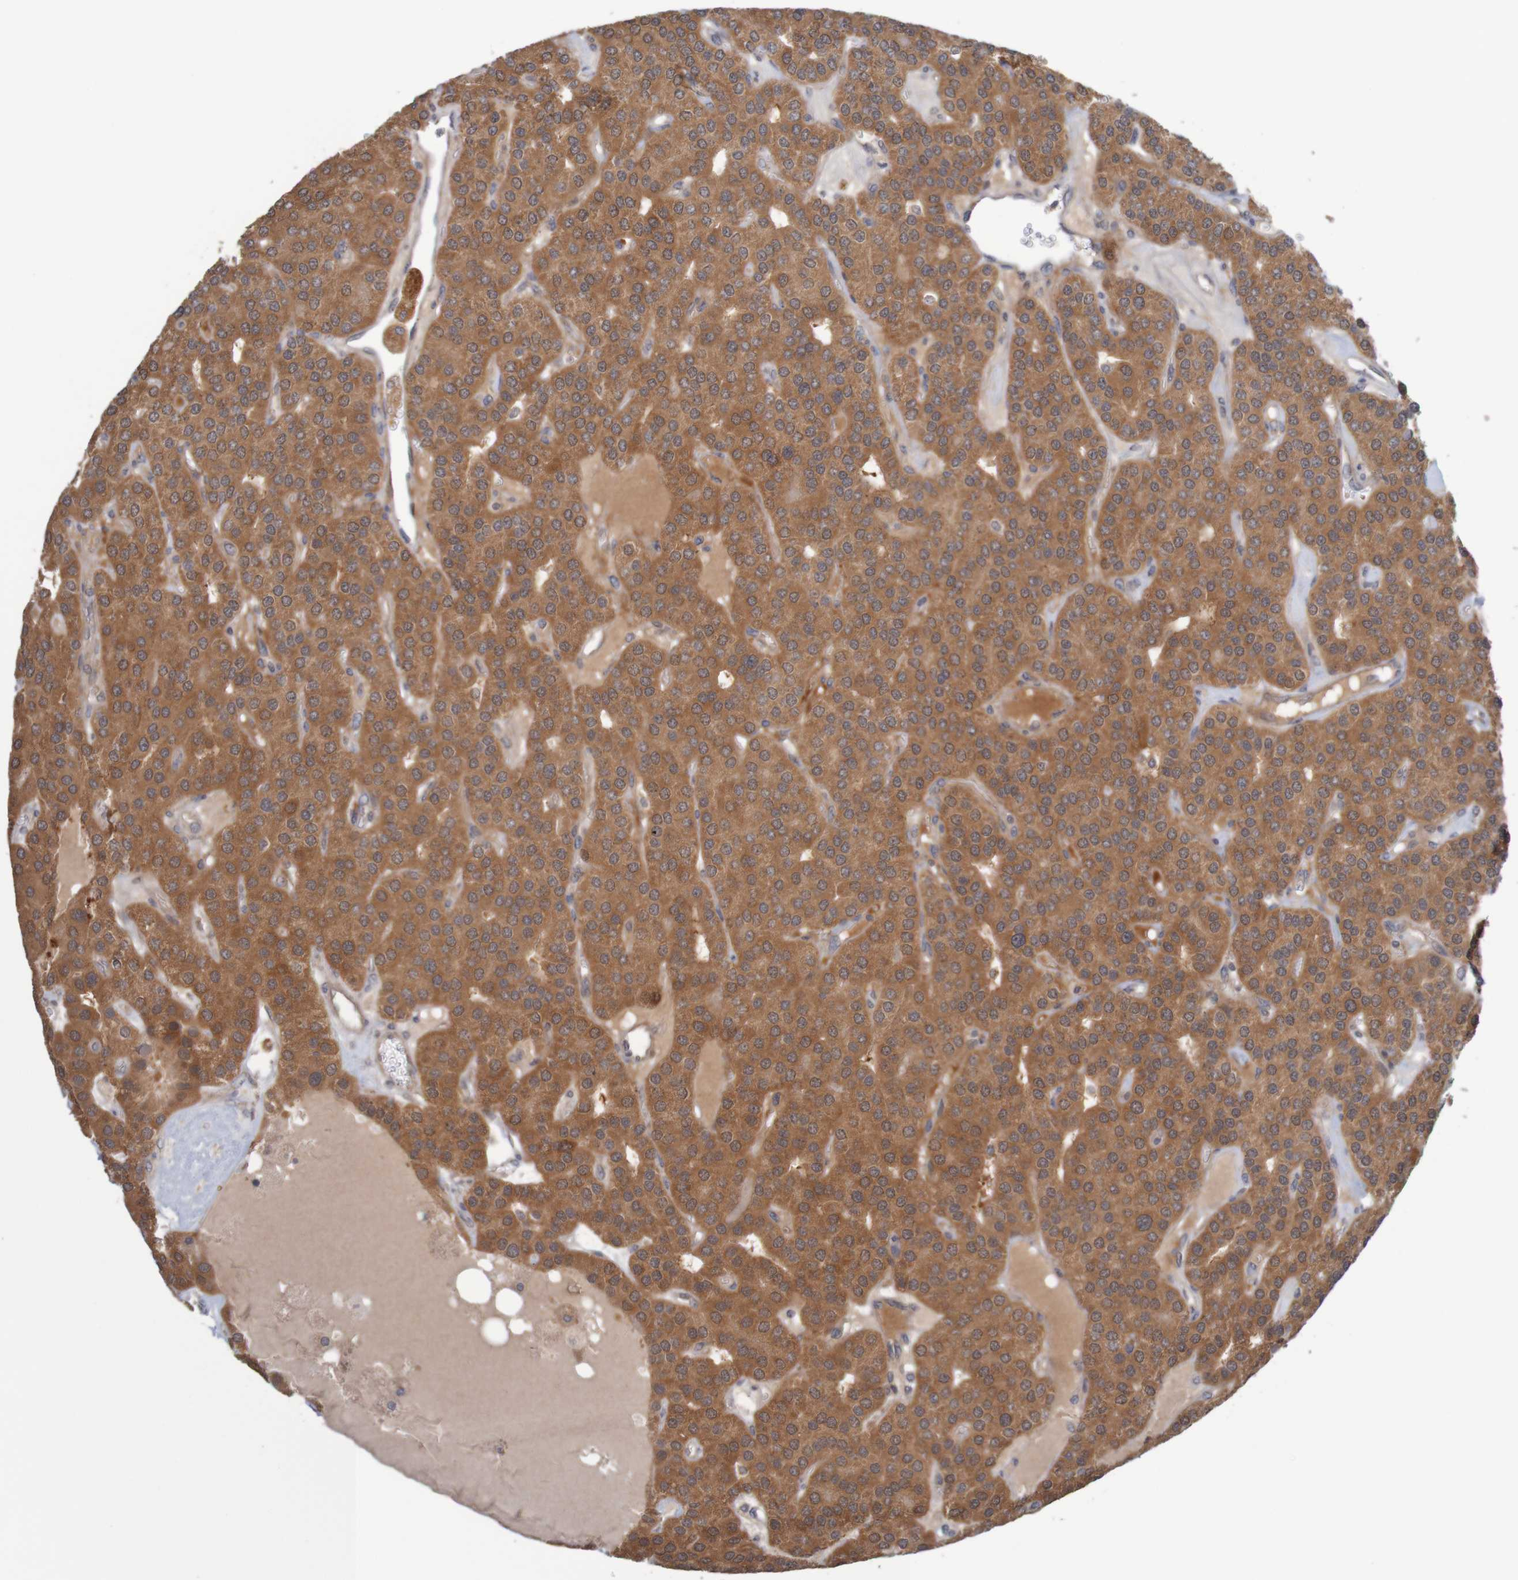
{"staining": {"intensity": "moderate", "quantity": ">75%", "location": "cytoplasmic/membranous"}, "tissue": "parathyroid gland", "cell_type": "Glandular cells", "image_type": "normal", "snomed": [{"axis": "morphology", "description": "Normal tissue, NOS"}, {"axis": "morphology", "description": "Adenoma, NOS"}, {"axis": "topography", "description": "Parathyroid gland"}], "caption": "IHC staining of unremarkable parathyroid gland, which shows medium levels of moderate cytoplasmic/membranous positivity in approximately >75% of glandular cells indicating moderate cytoplasmic/membranous protein expression. The staining was performed using DAB (brown) for protein detection and nuclei were counterstained in hematoxylin (blue).", "gene": "ANKK1", "patient": {"sex": "female", "age": 86}}